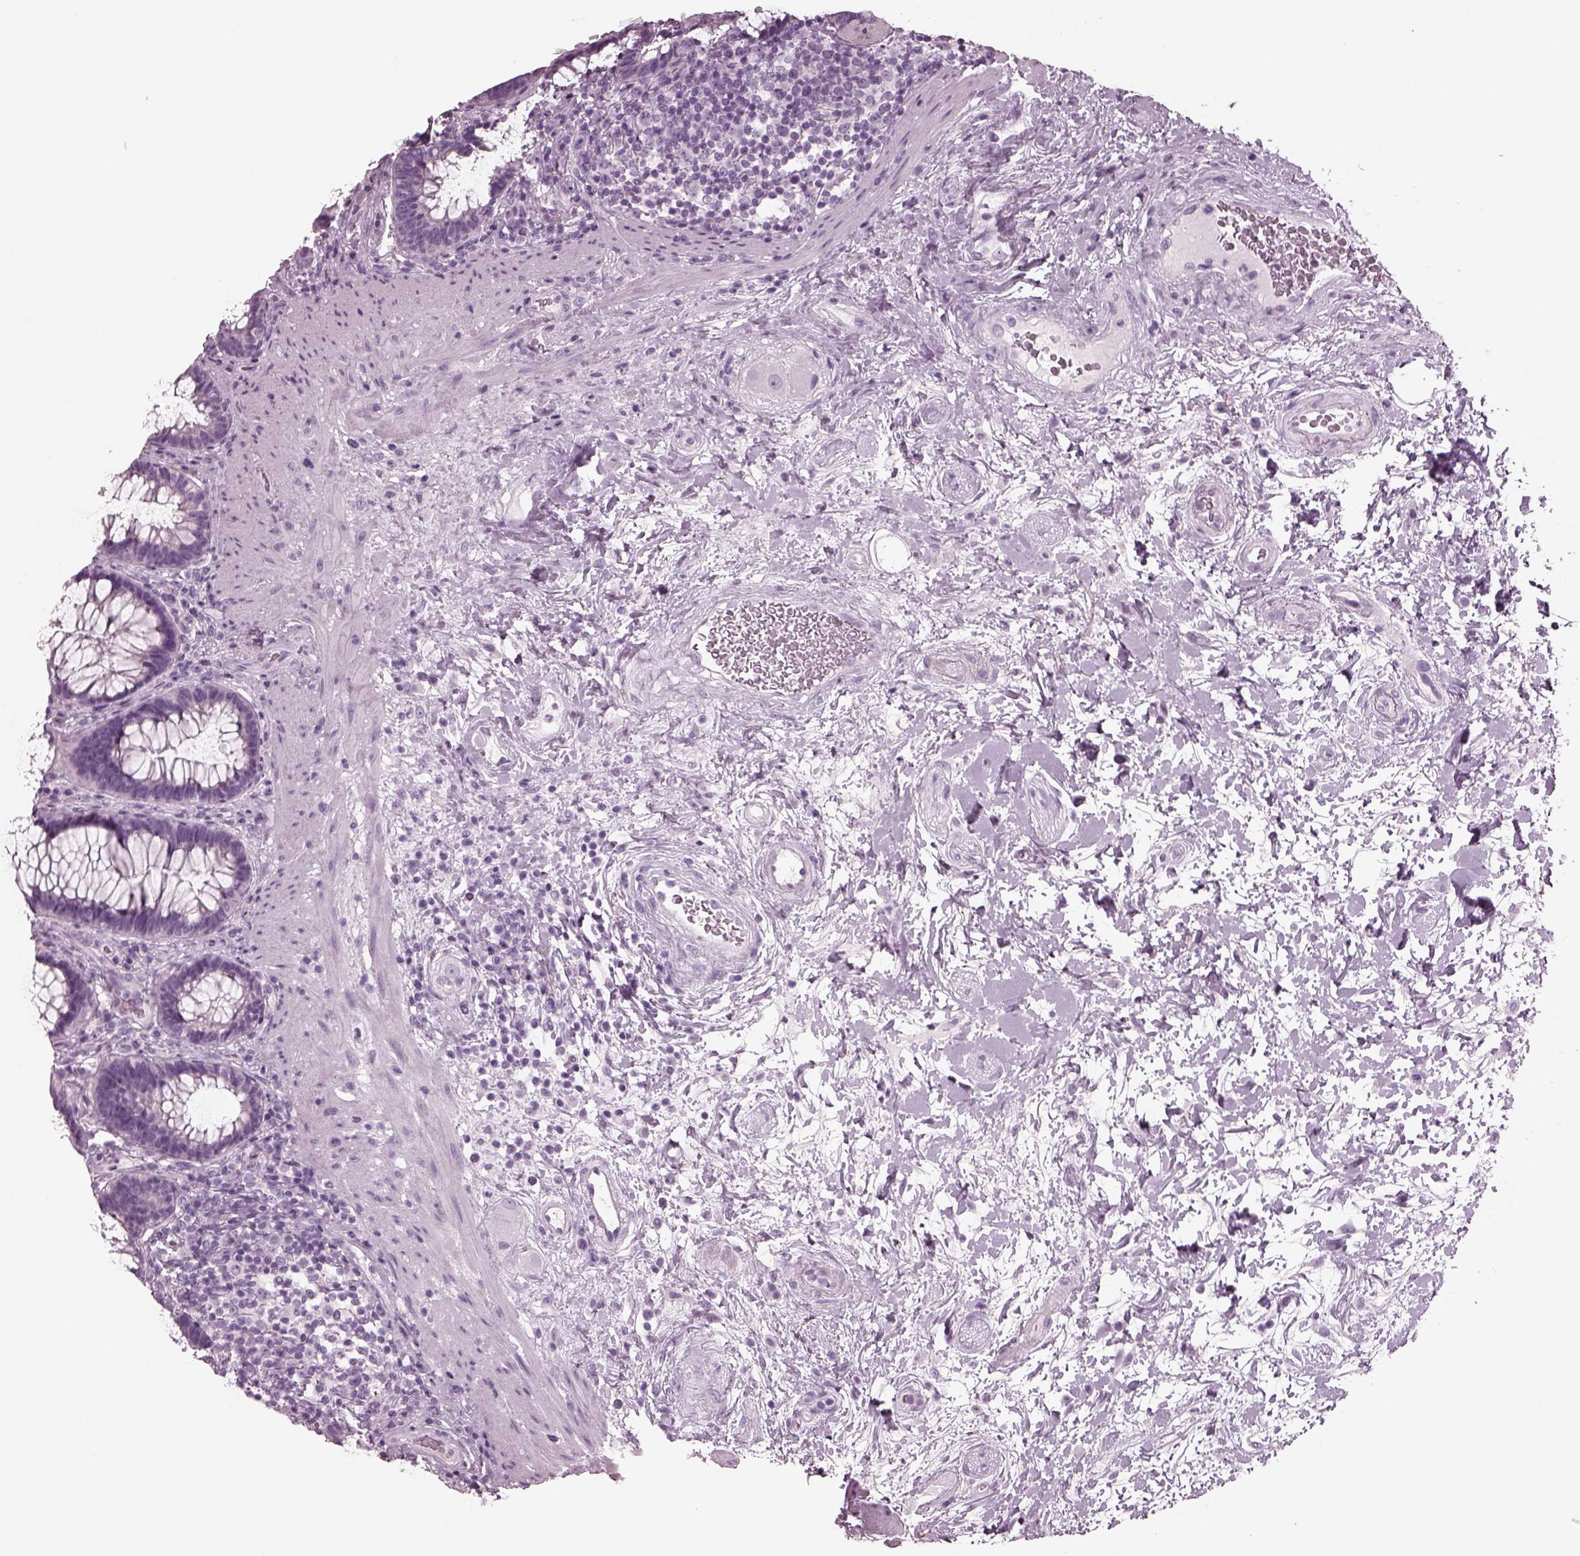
{"staining": {"intensity": "negative", "quantity": "none", "location": "none"}, "tissue": "rectum", "cell_type": "Glandular cells", "image_type": "normal", "snomed": [{"axis": "morphology", "description": "Normal tissue, NOS"}, {"axis": "topography", "description": "Rectum"}], "caption": "Immunohistochemistry of benign rectum displays no expression in glandular cells.", "gene": "RCVRN", "patient": {"sex": "male", "age": 72}}